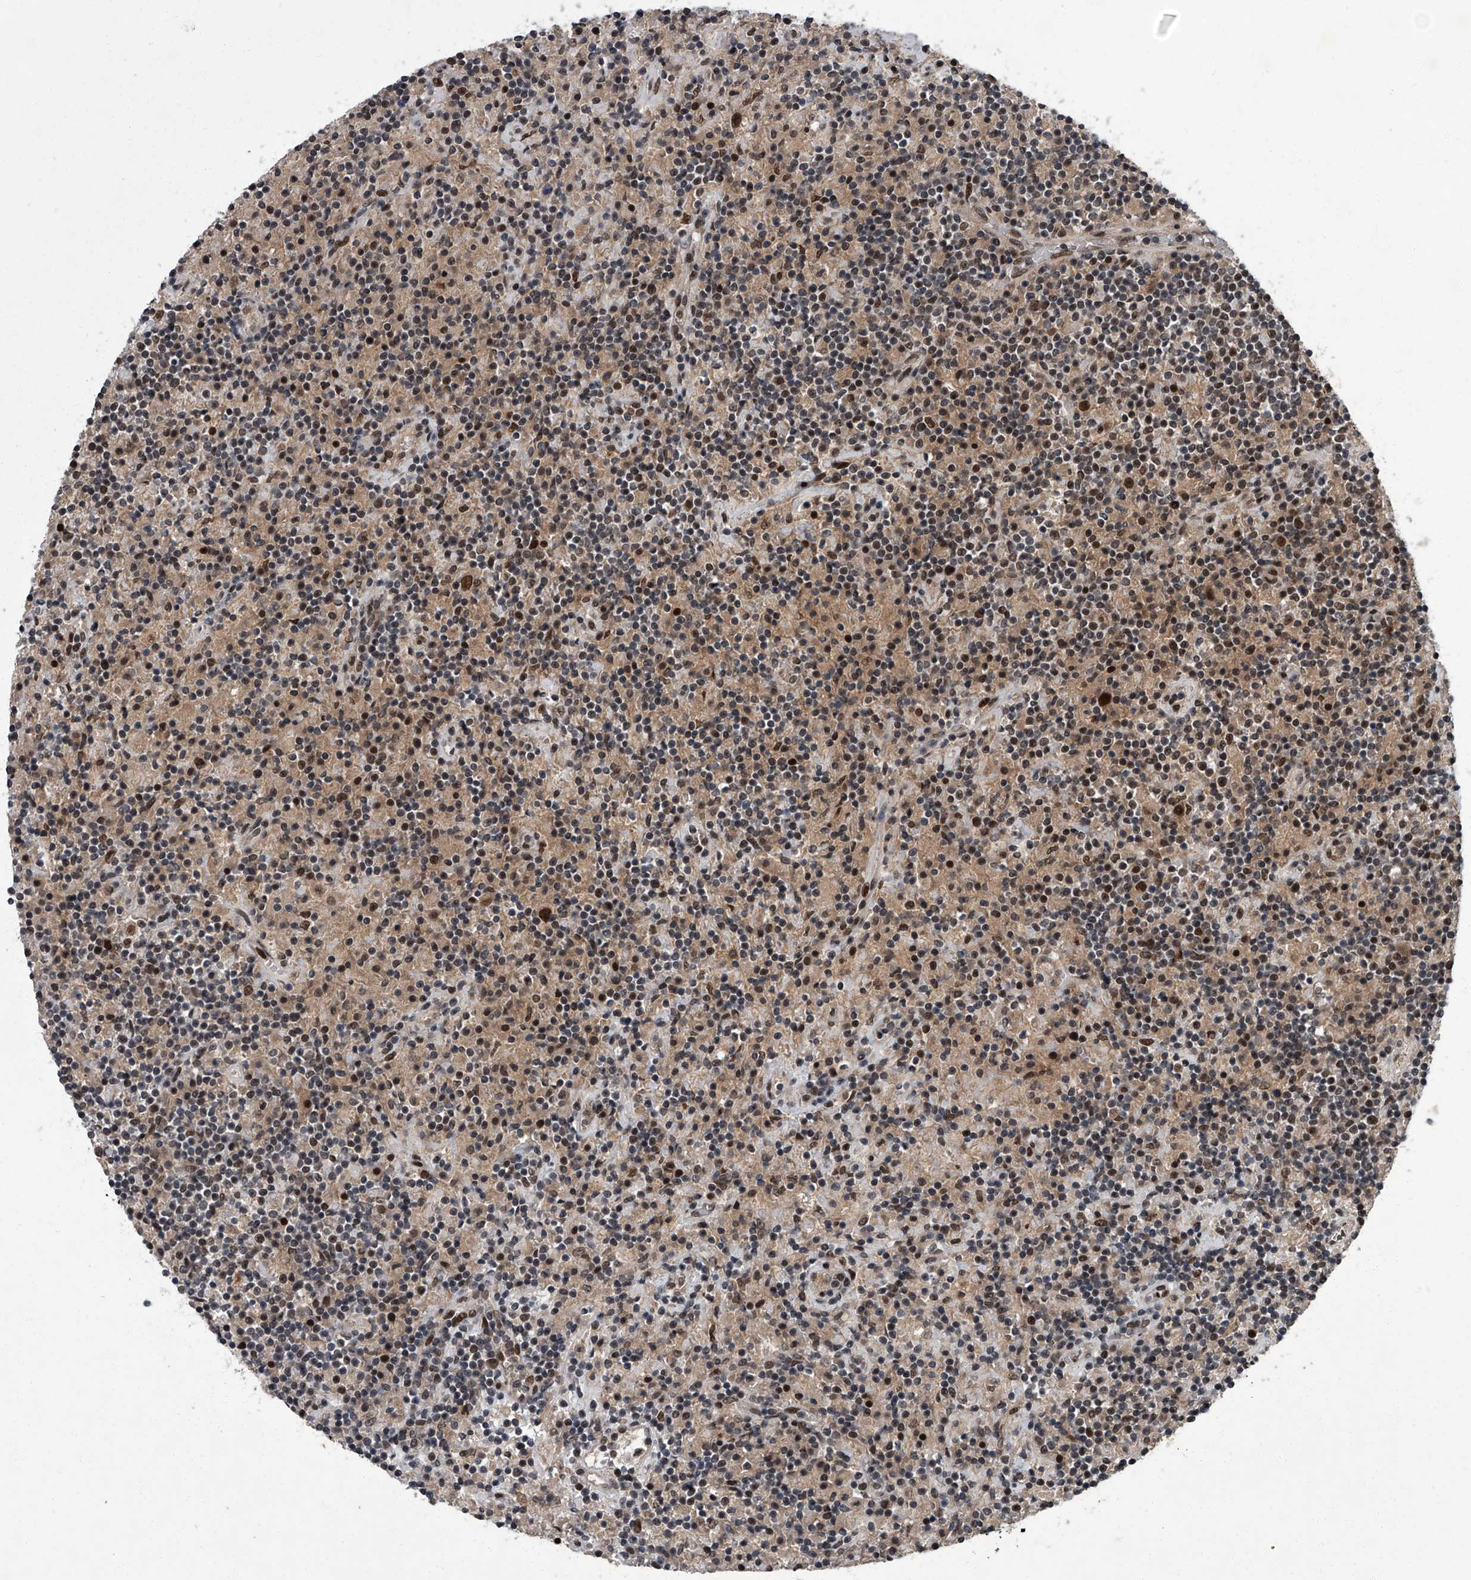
{"staining": {"intensity": "strong", "quantity": ">75%", "location": "nuclear"}, "tissue": "lymphoma", "cell_type": "Tumor cells", "image_type": "cancer", "snomed": [{"axis": "morphology", "description": "Hodgkin's disease, NOS"}, {"axis": "topography", "description": "Lymph node"}], "caption": "Tumor cells show high levels of strong nuclear staining in about >75% of cells in Hodgkin's disease.", "gene": "ZNF518B", "patient": {"sex": "male", "age": 70}}